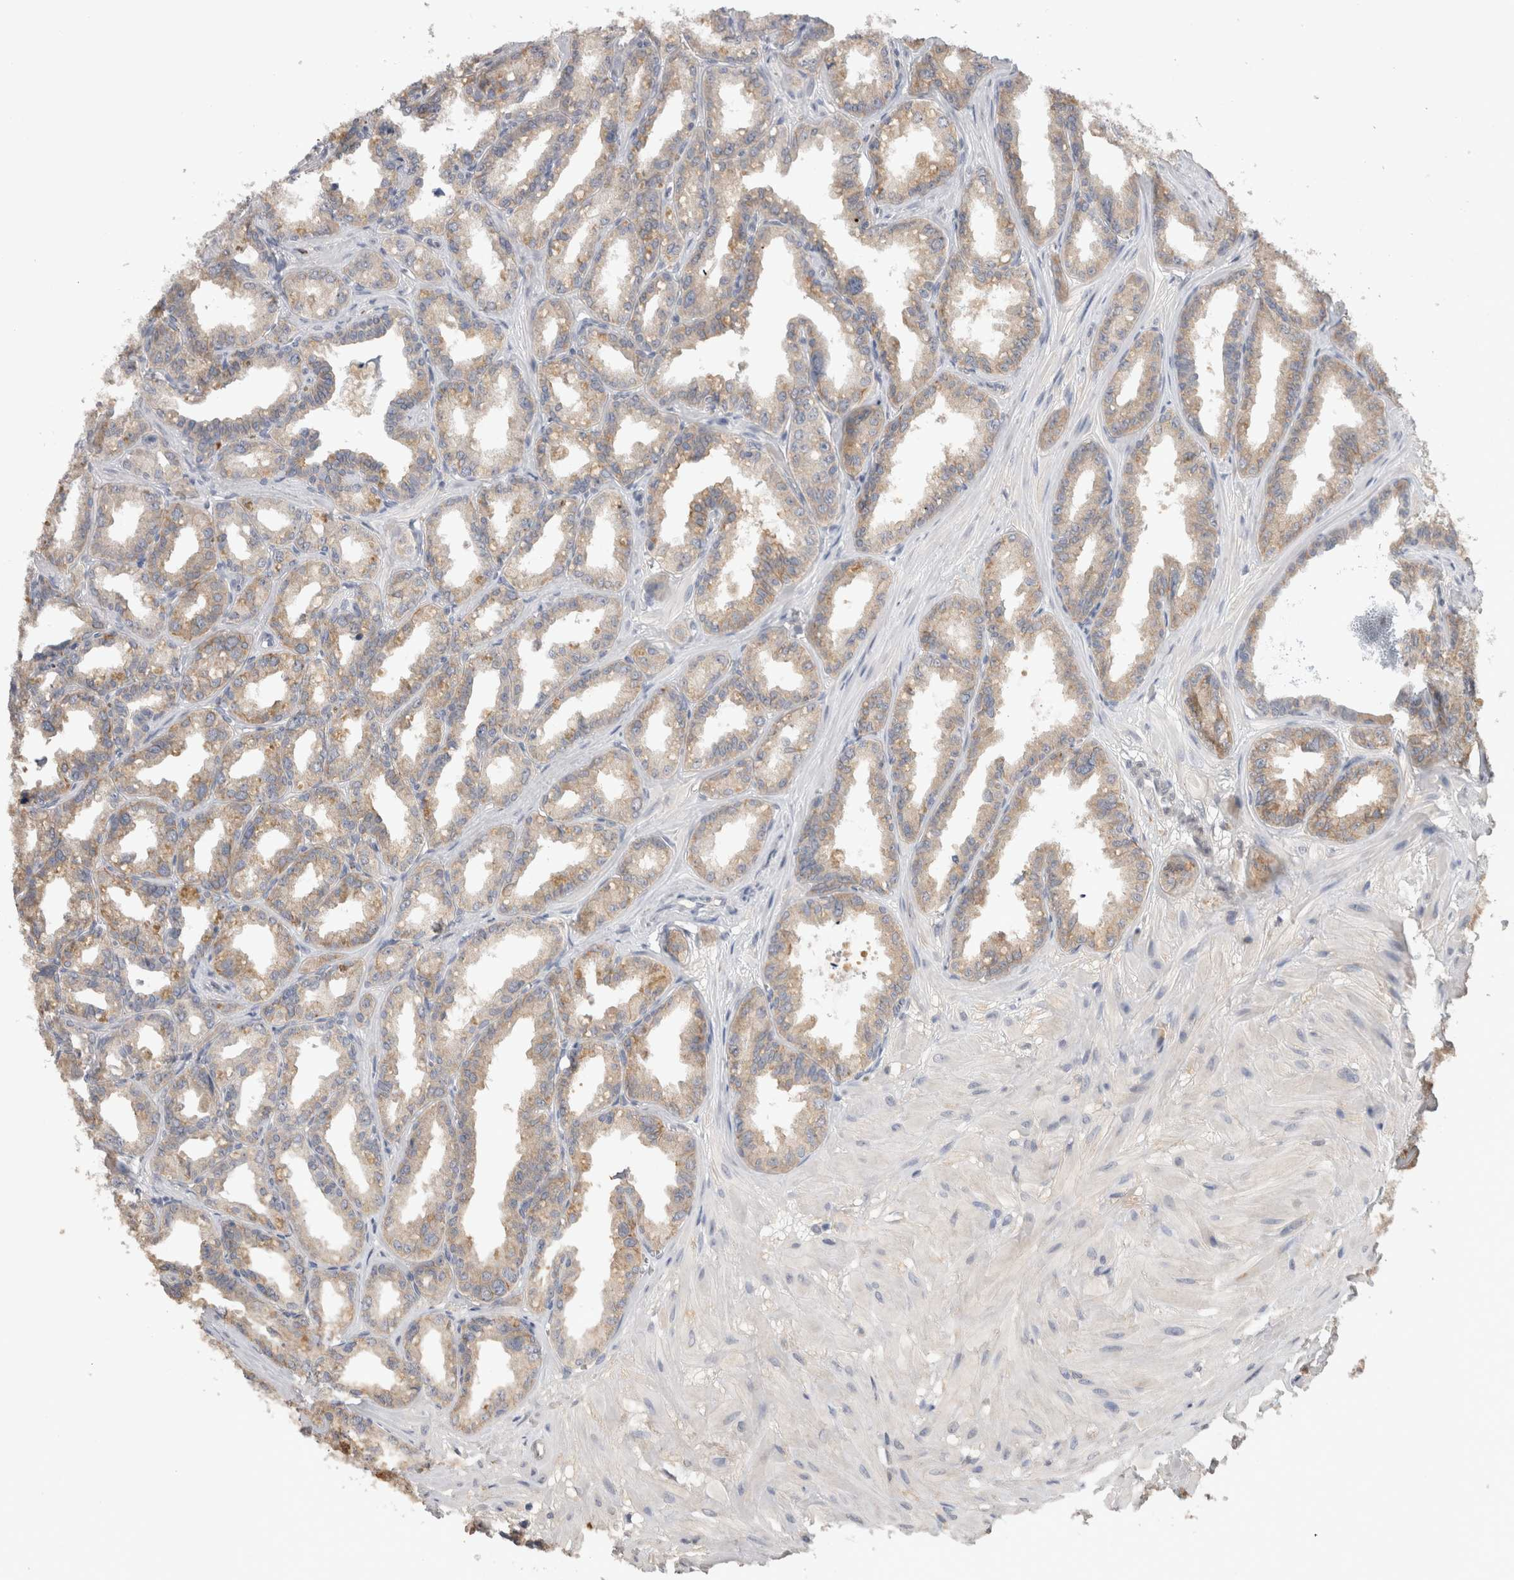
{"staining": {"intensity": "weak", "quantity": "25%-75%", "location": "cytoplasmic/membranous"}, "tissue": "seminal vesicle", "cell_type": "Glandular cells", "image_type": "normal", "snomed": [{"axis": "morphology", "description": "Normal tissue, NOS"}, {"axis": "topography", "description": "Prostate"}, {"axis": "topography", "description": "Seminal veicle"}], "caption": "IHC of unremarkable seminal vesicle demonstrates low levels of weak cytoplasmic/membranous expression in about 25%-75% of glandular cells. (DAB (3,3'-diaminobenzidine) = brown stain, brightfield microscopy at high magnification).", "gene": "PPP3CC", "patient": {"sex": "male", "age": 51}}